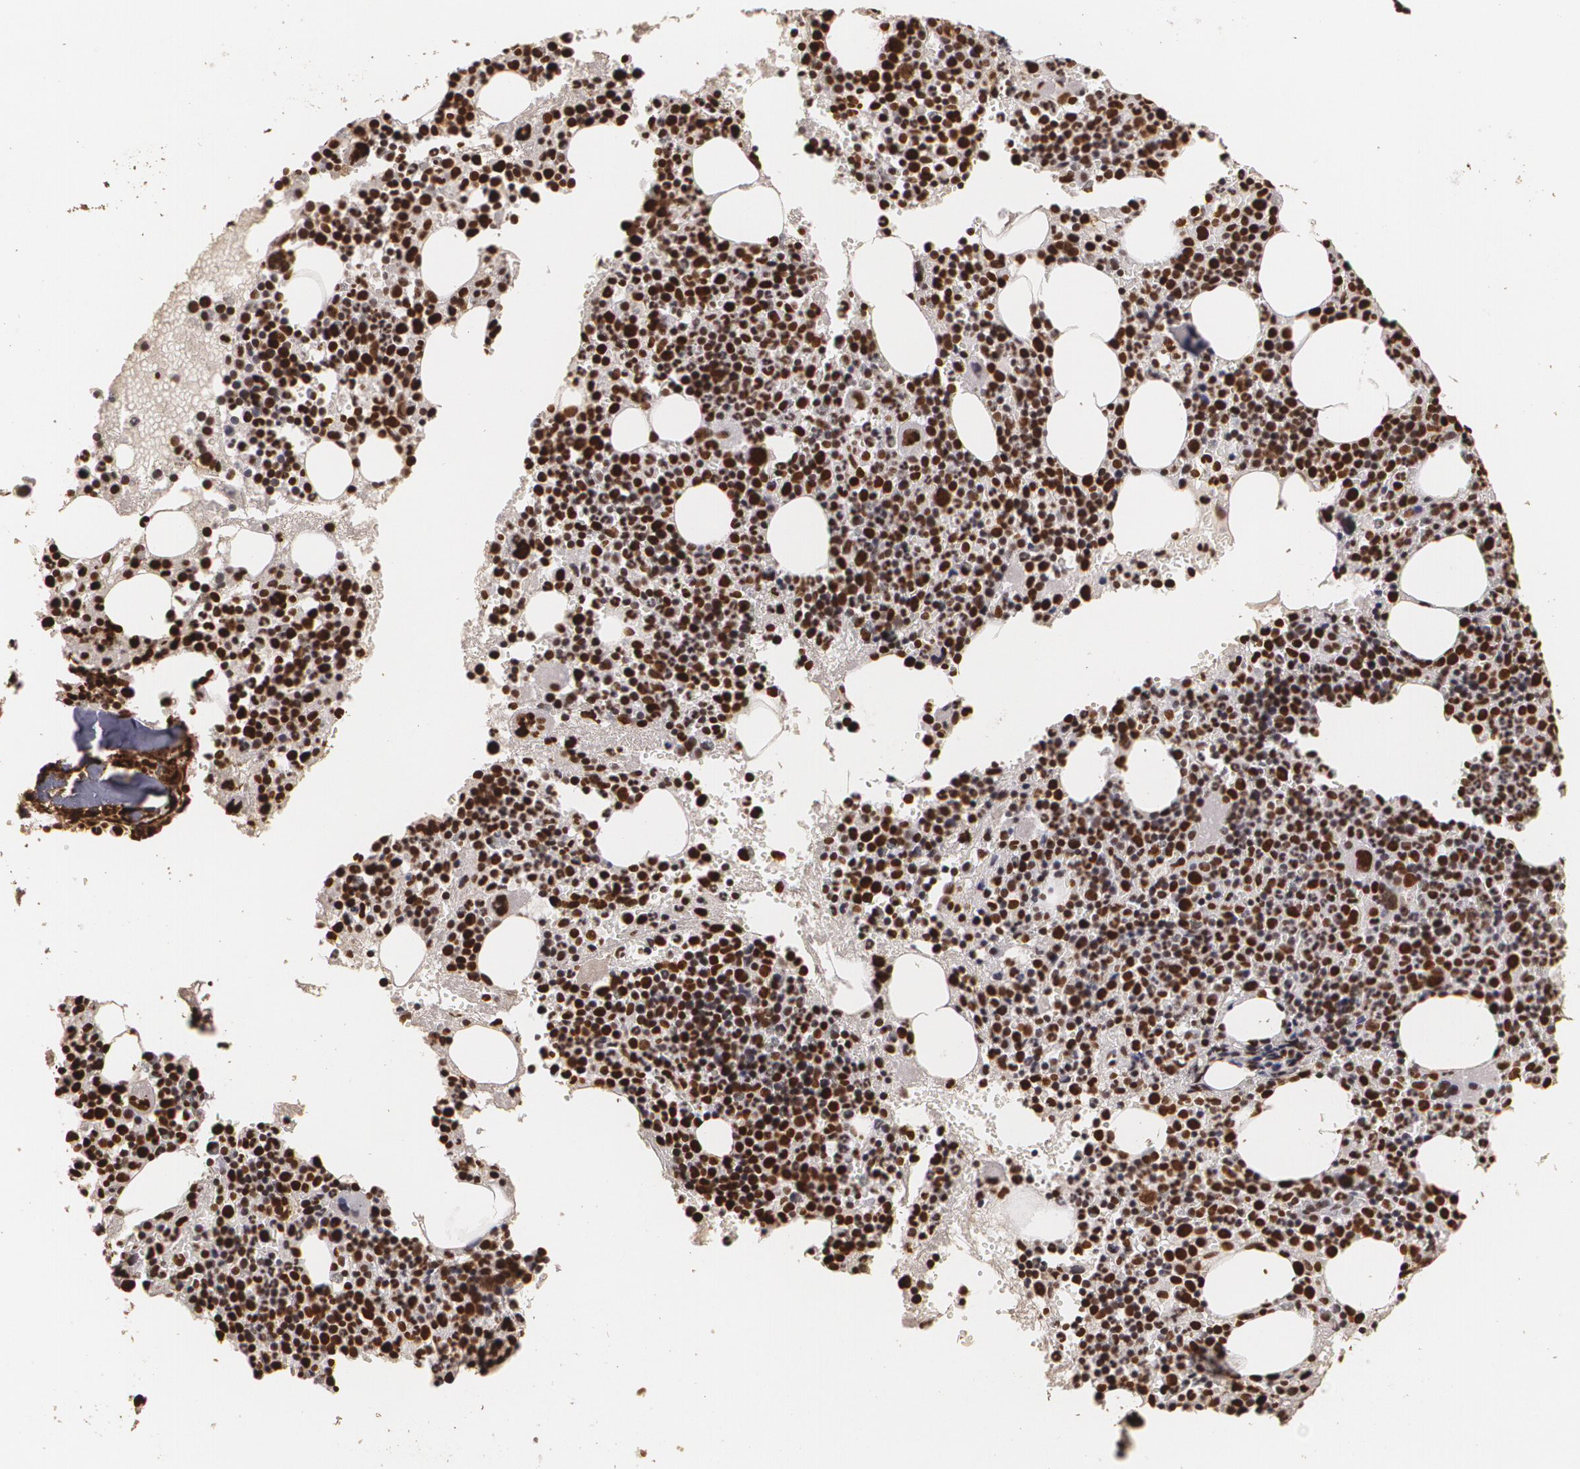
{"staining": {"intensity": "strong", "quantity": ">75%", "location": "nuclear"}, "tissue": "bone marrow", "cell_type": "Hematopoietic cells", "image_type": "normal", "snomed": [{"axis": "morphology", "description": "Normal tissue, NOS"}, {"axis": "topography", "description": "Bone marrow"}], "caption": "Protein expression analysis of benign bone marrow exhibits strong nuclear staining in approximately >75% of hematopoietic cells.", "gene": "RCOR1", "patient": {"sex": "male", "age": 34}}